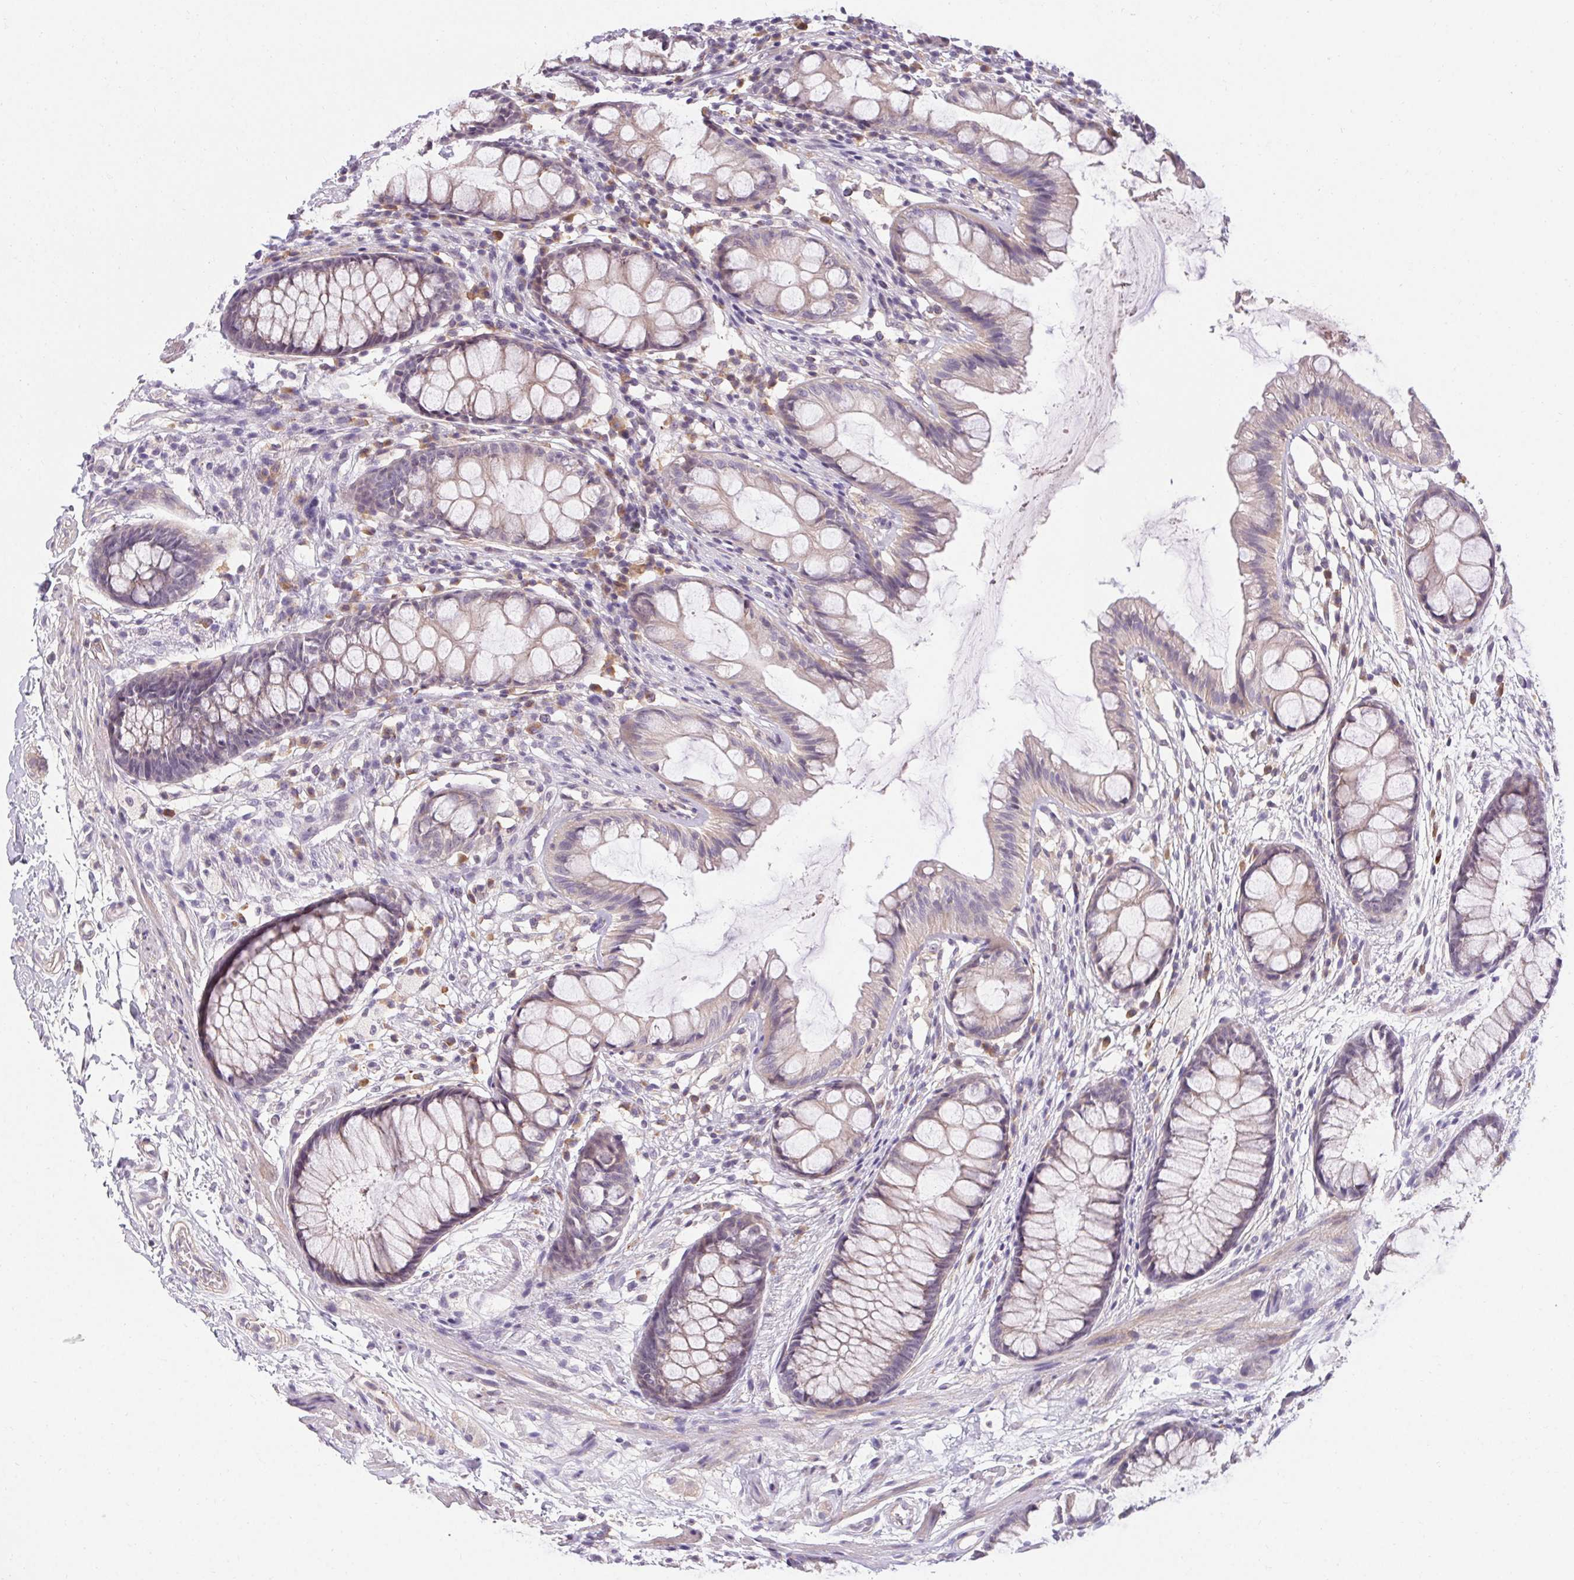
{"staining": {"intensity": "weak", "quantity": ">75%", "location": "cytoplasmic/membranous"}, "tissue": "rectum", "cell_type": "Glandular cells", "image_type": "normal", "snomed": [{"axis": "morphology", "description": "Normal tissue, NOS"}, {"axis": "topography", "description": "Rectum"}], "caption": "This photomicrograph demonstrates IHC staining of benign rectum, with low weak cytoplasmic/membranous staining in about >75% of glandular cells.", "gene": "TMEM52B", "patient": {"sex": "female", "age": 62}}